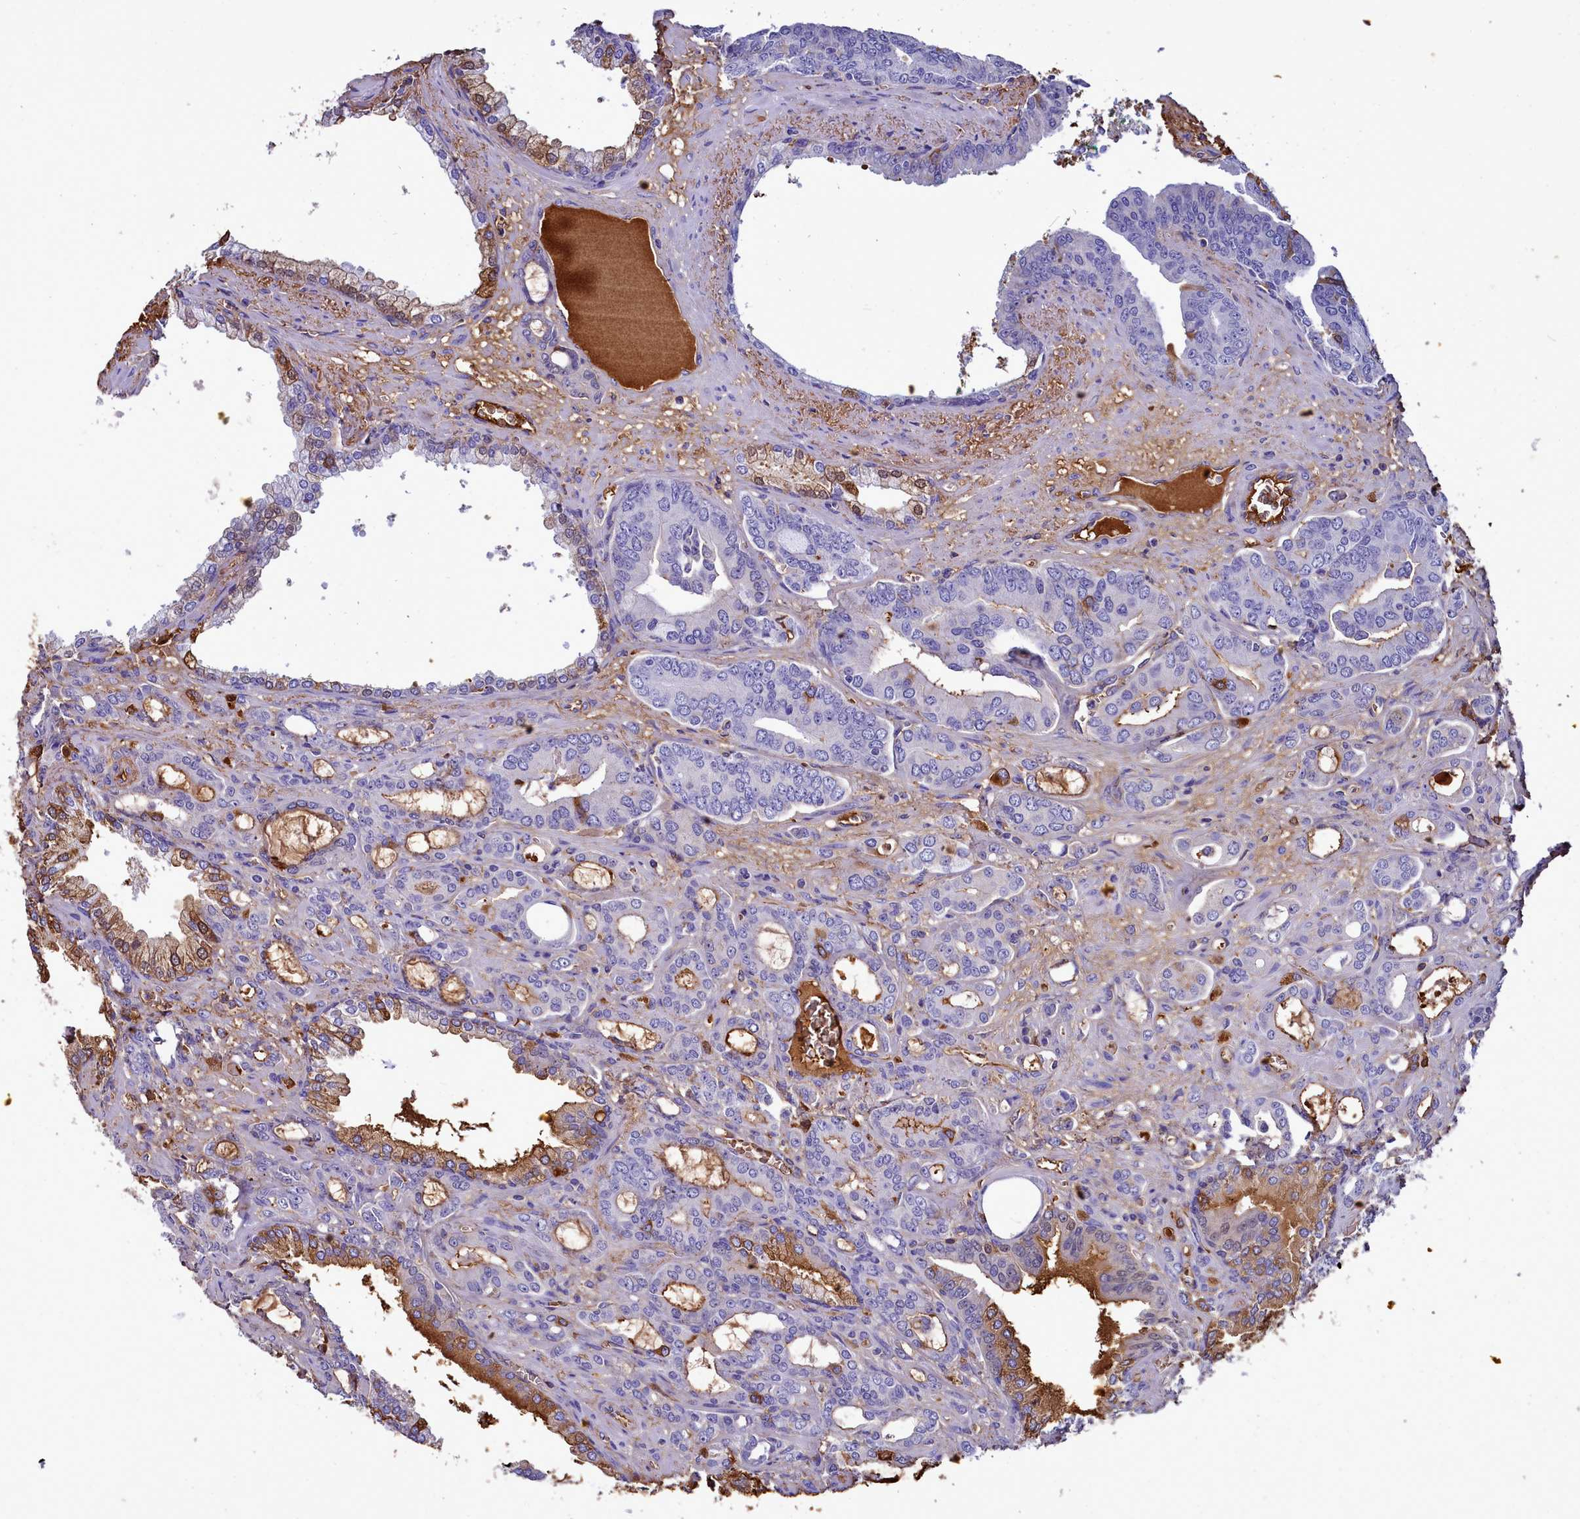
{"staining": {"intensity": "moderate", "quantity": "<25%", "location": "cytoplasmic/membranous"}, "tissue": "prostate cancer", "cell_type": "Tumor cells", "image_type": "cancer", "snomed": [{"axis": "morphology", "description": "Adenocarcinoma, High grade"}, {"axis": "topography", "description": "Prostate"}], "caption": "Immunohistochemical staining of human prostate adenocarcinoma (high-grade) reveals moderate cytoplasmic/membranous protein staining in about <25% of tumor cells. (Stains: DAB in brown, nuclei in blue, Microscopy: brightfield microscopy at high magnification).", "gene": "H1-7", "patient": {"sex": "male", "age": 72}}